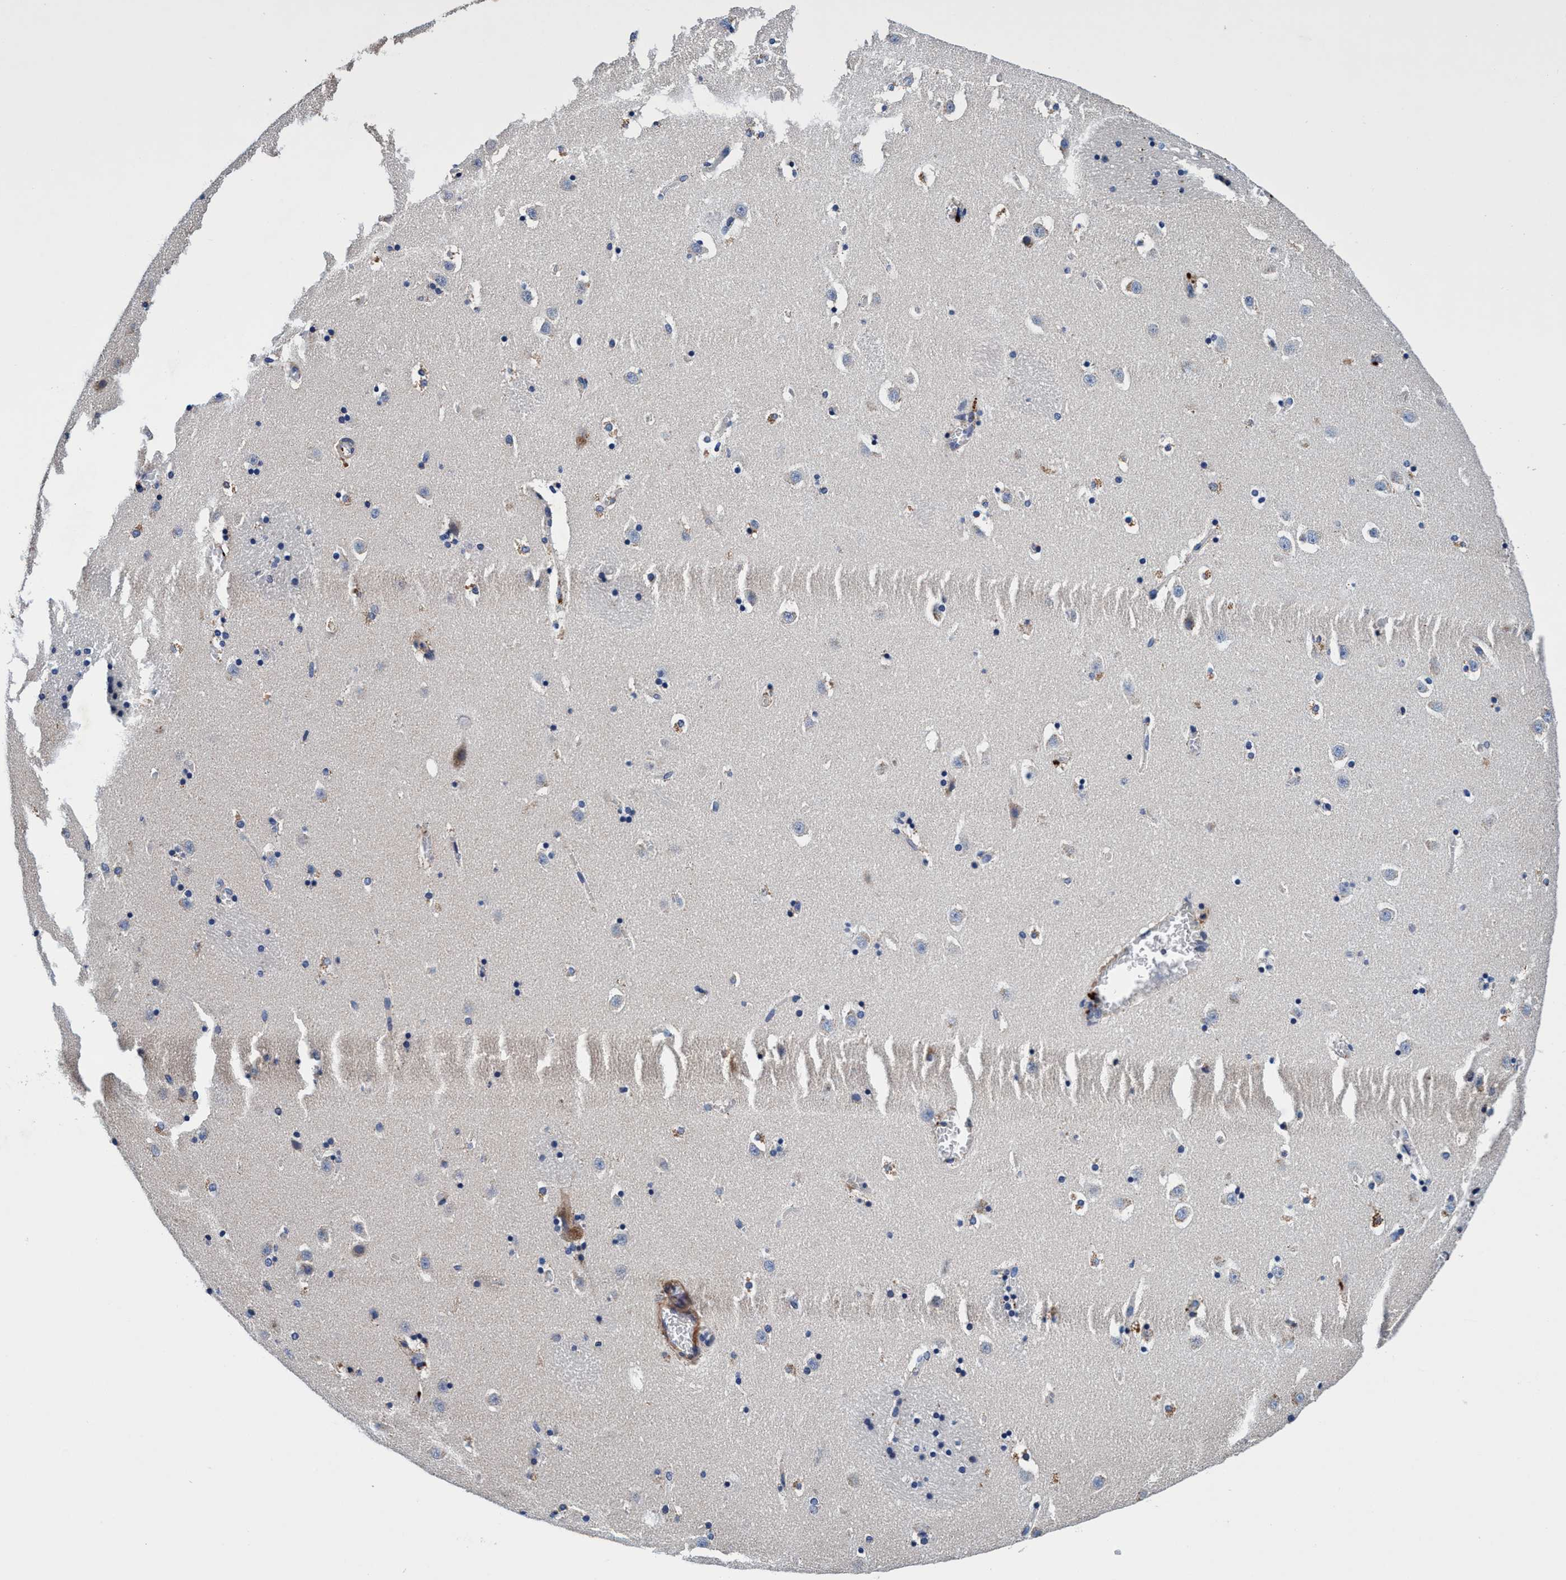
{"staining": {"intensity": "moderate", "quantity": "<25%", "location": "cytoplasmic/membranous"}, "tissue": "caudate", "cell_type": "Glial cells", "image_type": "normal", "snomed": [{"axis": "morphology", "description": "Normal tissue, NOS"}, {"axis": "topography", "description": "Lateral ventricle wall"}], "caption": "Protein expression analysis of unremarkable human caudate reveals moderate cytoplasmic/membranous staining in approximately <25% of glial cells.", "gene": "RNF208", "patient": {"sex": "male", "age": 45}}